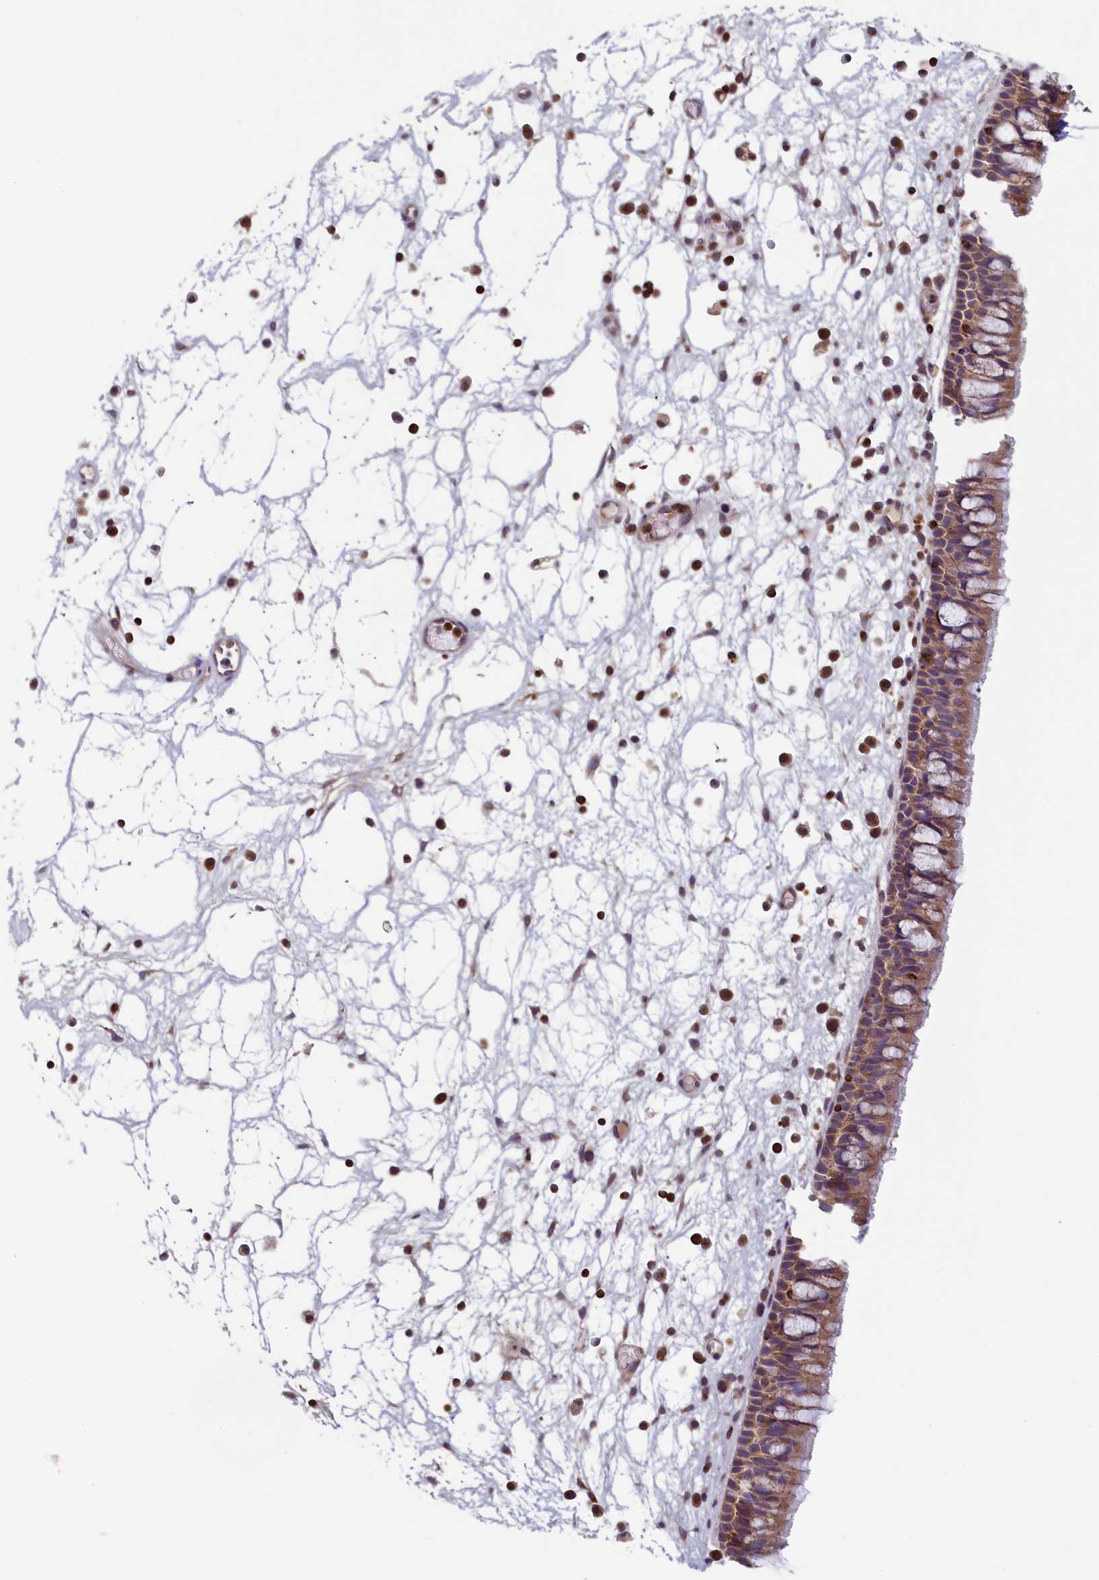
{"staining": {"intensity": "moderate", "quantity": ">75%", "location": "cytoplasmic/membranous"}, "tissue": "nasopharynx", "cell_type": "Respiratory epithelial cells", "image_type": "normal", "snomed": [{"axis": "morphology", "description": "Normal tissue, NOS"}, {"axis": "morphology", "description": "Inflammation, NOS"}, {"axis": "morphology", "description": "Malignant melanoma, Metastatic site"}, {"axis": "topography", "description": "Nasopharynx"}], "caption": "Immunohistochemical staining of benign human nasopharynx demonstrates moderate cytoplasmic/membranous protein expression in about >75% of respiratory epithelial cells.", "gene": "TRAF3IP3", "patient": {"sex": "male", "age": 70}}